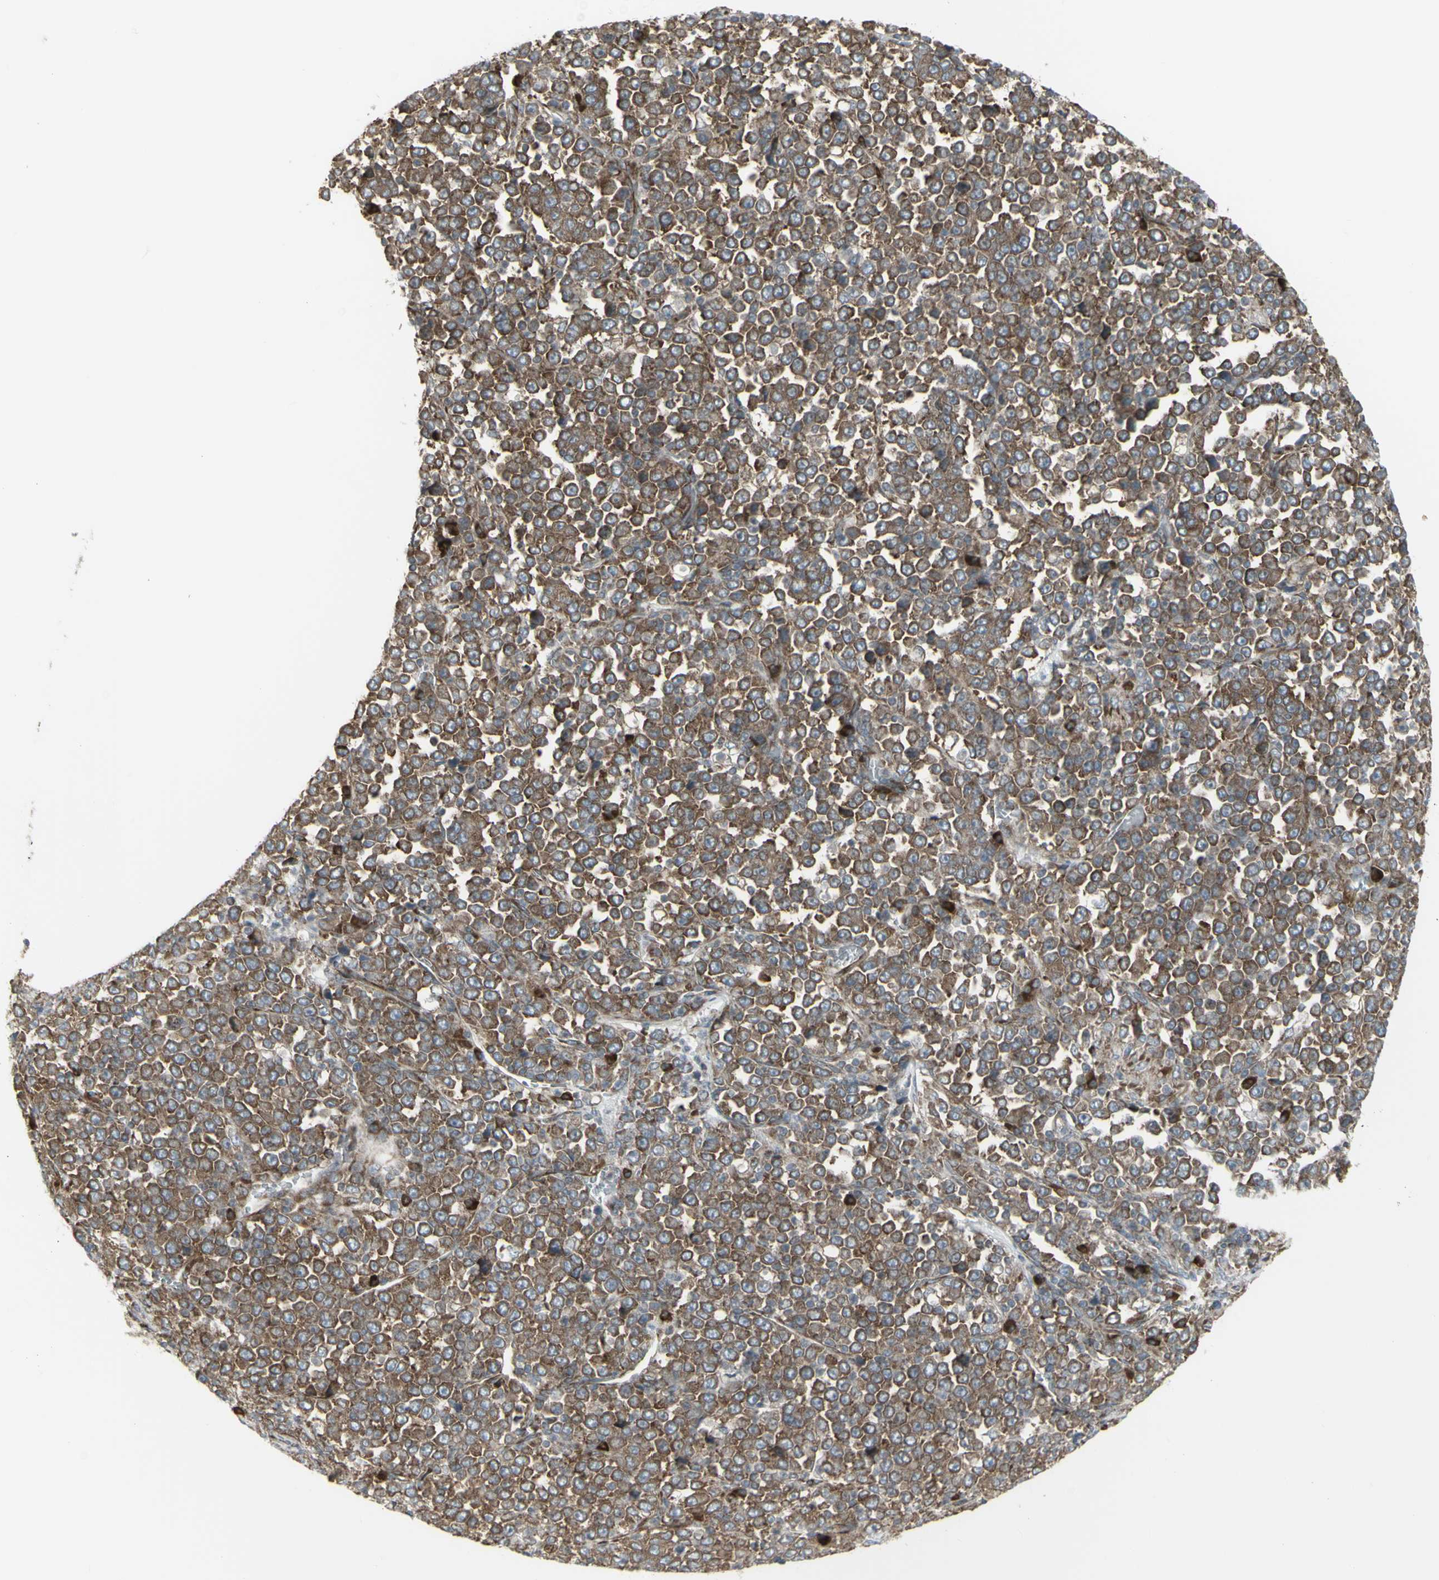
{"staining": {"intensity": "moderate", "quantity": ">75%", "location": "cytoplasmic/membranous"}, "tissue": "stomach cancer", "cell_type": "Tumor cells", "image_type": "cancer", "snomed": [{"axis": "morphology", "description": "Normal tissue, NOS"}, {"axis": "morphology", "description": "Adenocarcinoma, NOS"}, {"axis": "topography", "description": "Stomach, upper"}, {"axis": "topography", "description": "Stomach"}], "caption": "There is medium levels of moderate cytoplasmic/membranous staining in tumor cells of stomach adenocarcinoma, as demonstrated by immunohistochemical staining (brown color).", "gene": "FKBP3", "patient": {"sex": "male", "age": 59}}